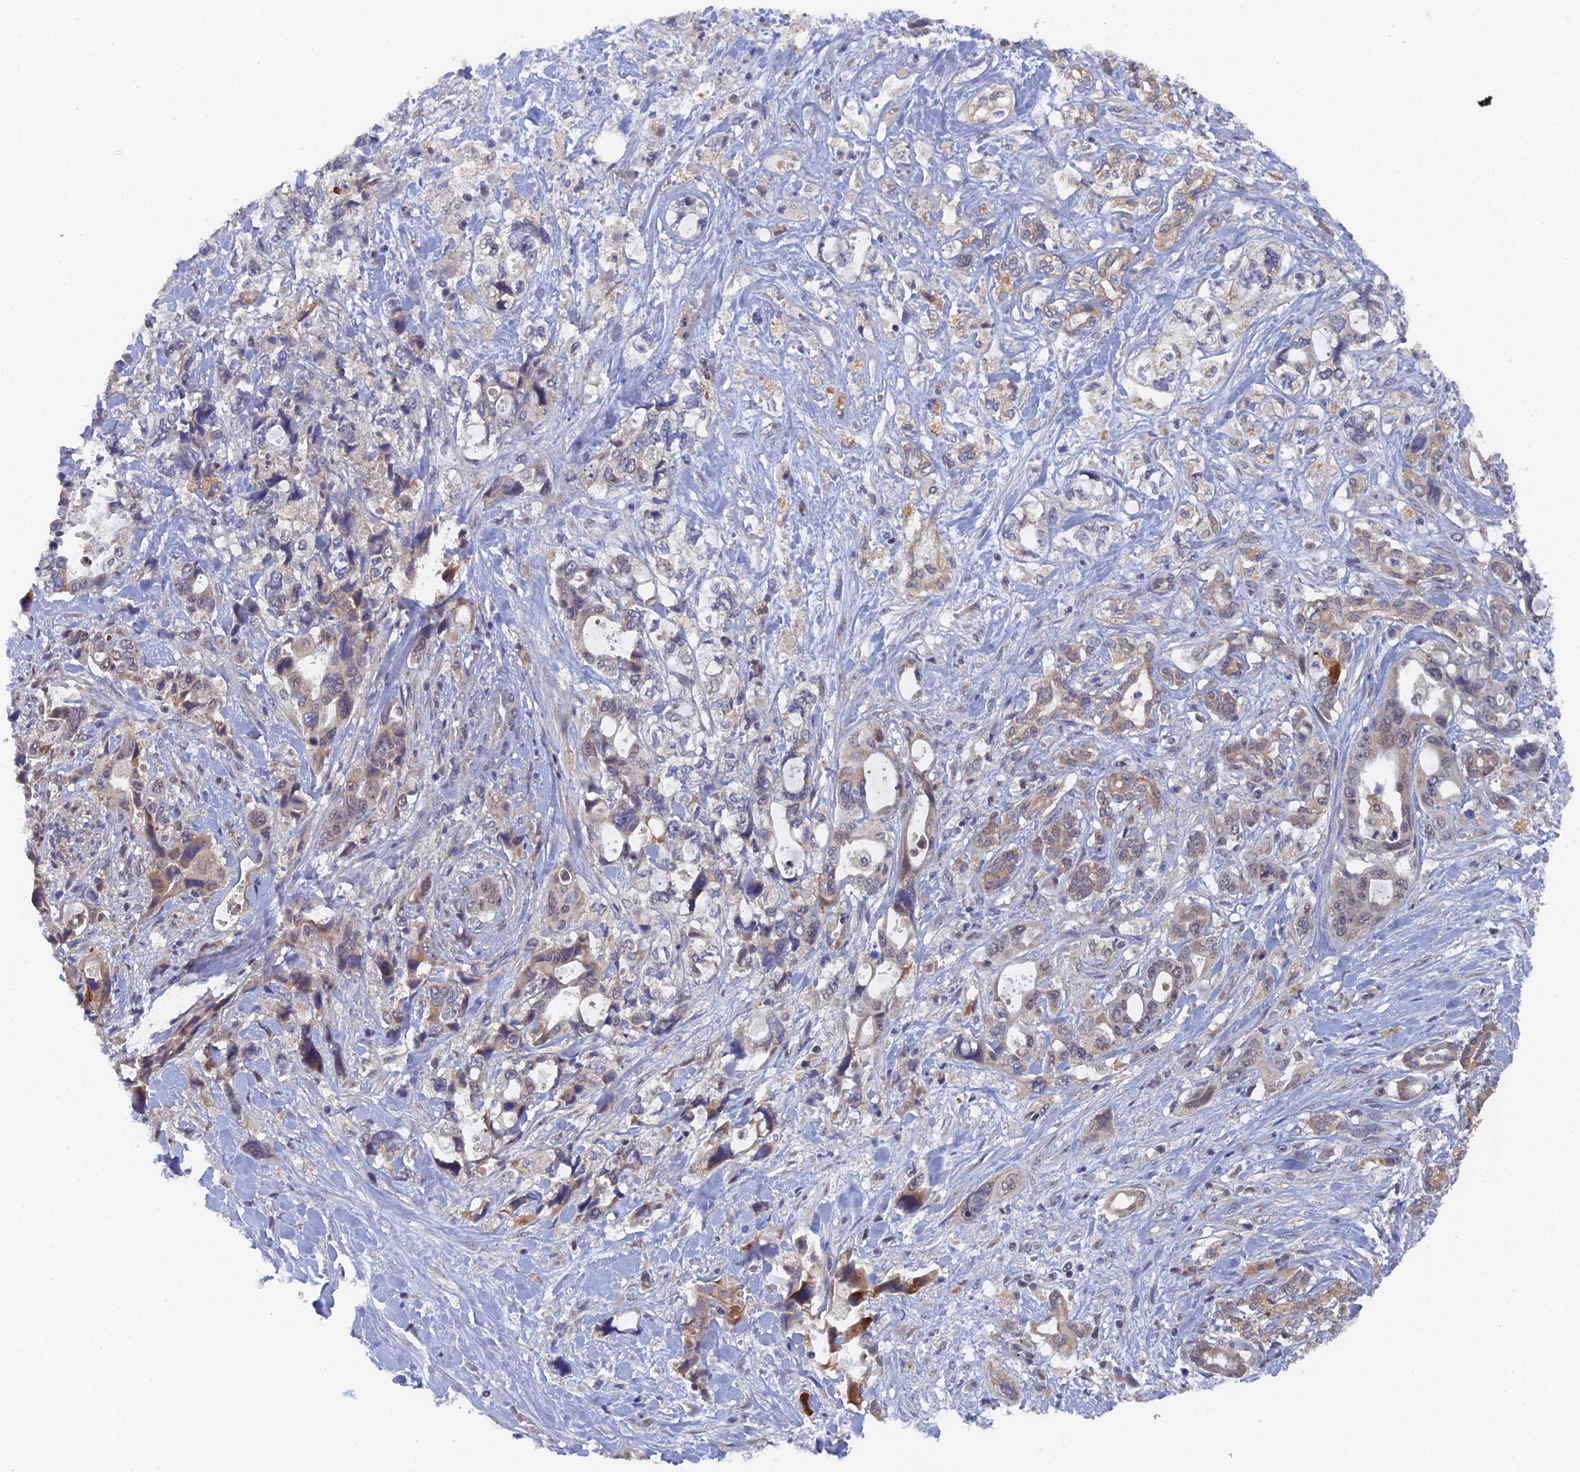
{"staining": {"intensity": "moderate", "quantity": "<25%", "location": "cytoplasmic/membranous"}, "tissue": "pancreatic cancer", "cell_type": "Tumor cells", "image_type": "cancer", "snomed": [{"axis": "morphology", "description": "Adenocarcinoma, NOS"}, {"axis": "topography", "description": "Pancreas"}], "caption": "High-power microscopy captured an immunohistochemistry micrograph of pancreatic cancer (adenocarcinoma), revealing moderate cytoplasmic/membranous staining in approximately <25% of tumor cells. (DAB (3,3'-diaminobenzidine) IHC with brightfield microscopy, high magnification).", "gene": "MIGA2", "patient": {"sex": "male", "age": 46}}